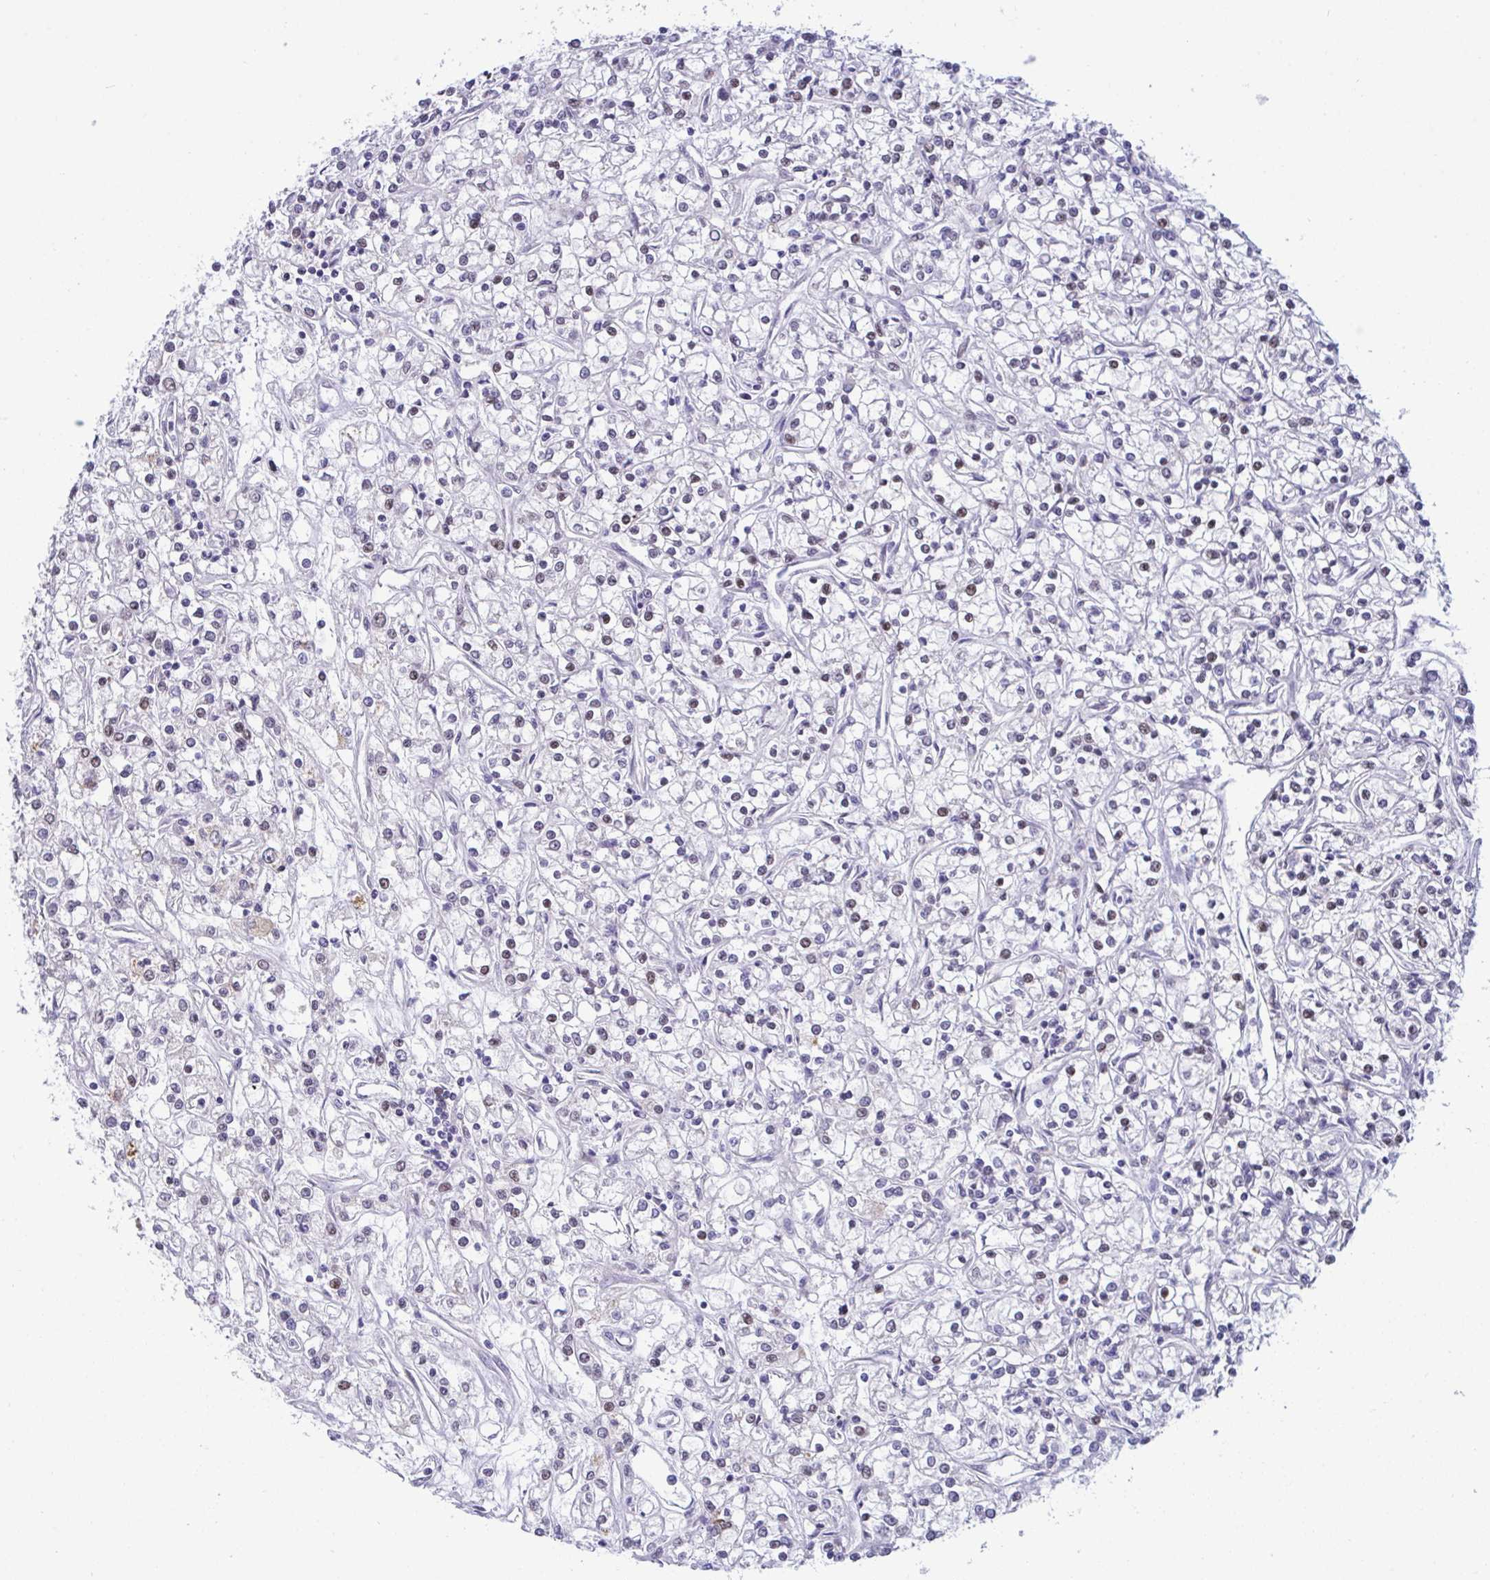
{"staining": {"intensity": "weak", "quantity": "<25%", "location": "nuclear"}, "tissue": "renal cancer", "cell_type": "Tumor cells", "image_type": "cancer", "snomed": [{"axis": "morphology", "description": "Adenocarcinoma, NOS"}, {"axis": "topography", "description": "Kidney"}], "caption": "An IHC histopathology image of renal cancer is shown. There is no staining in tumor cells of renal cancer.", "gene": "WBP11", "patient": {"sex": "female", "age": 59}}